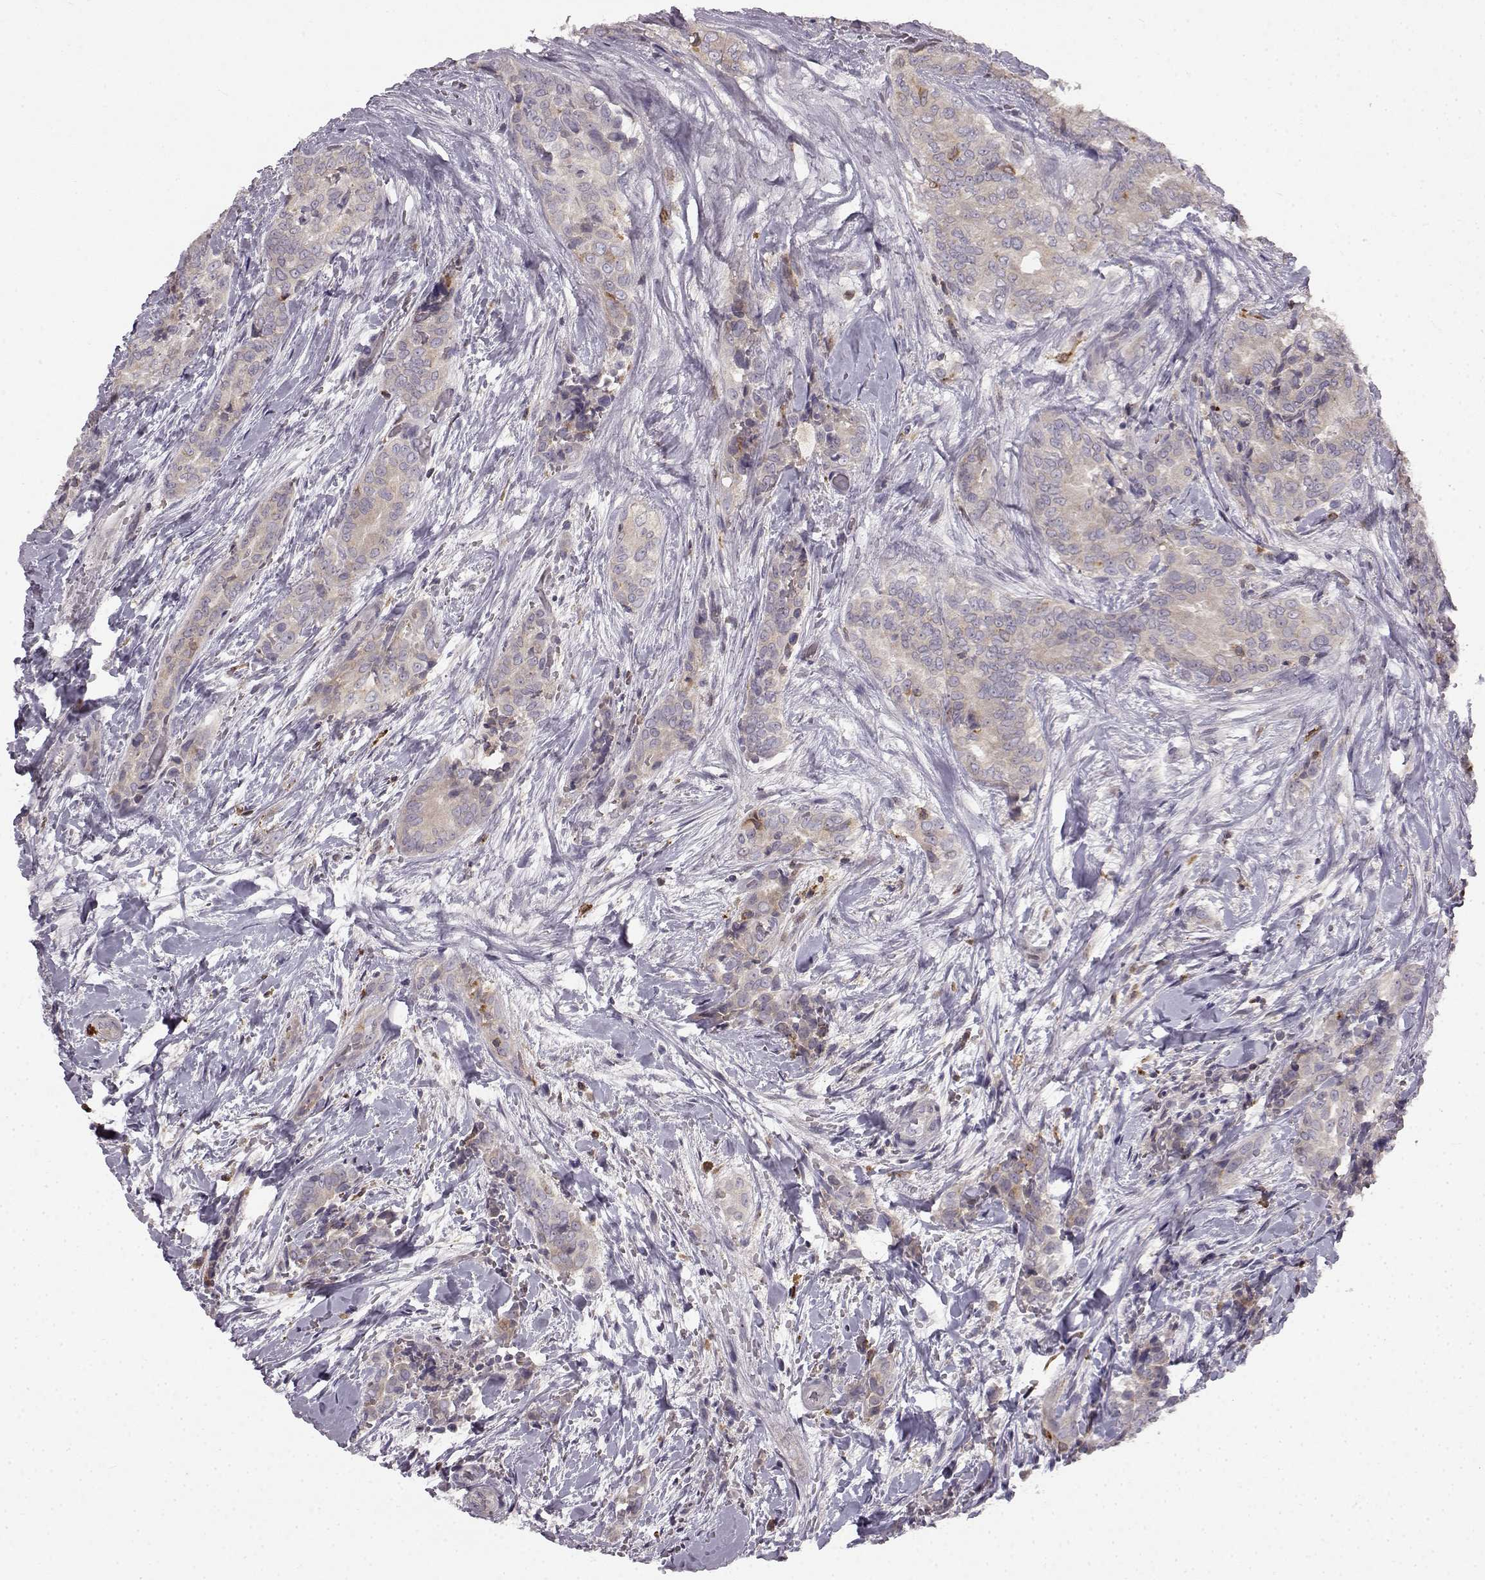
{"staining": {"intensity": "weak", "quantity": ">75%", "location": "cytoplasmic/membranous"}, "tissue": "thyroid cancer", "cell_type": "Tumor cells", "image_type": "cancer", "snomed": [{"axis": "morphology", "description": "Papillary adenocarcinoma, NOS"}, {"axis": "topography", "description": "Thyroid gland"}], "caption": "DAB (3,3'-diaminobenzidine) immunohistochemical staining of thyroid papillary adenocarcinoma shows weak cytoplasmic/membranous protein positivity in approximately >75% of tumor cells.", "gene": "SPAG17", "patient": {"sex": "male", "age": 61}}